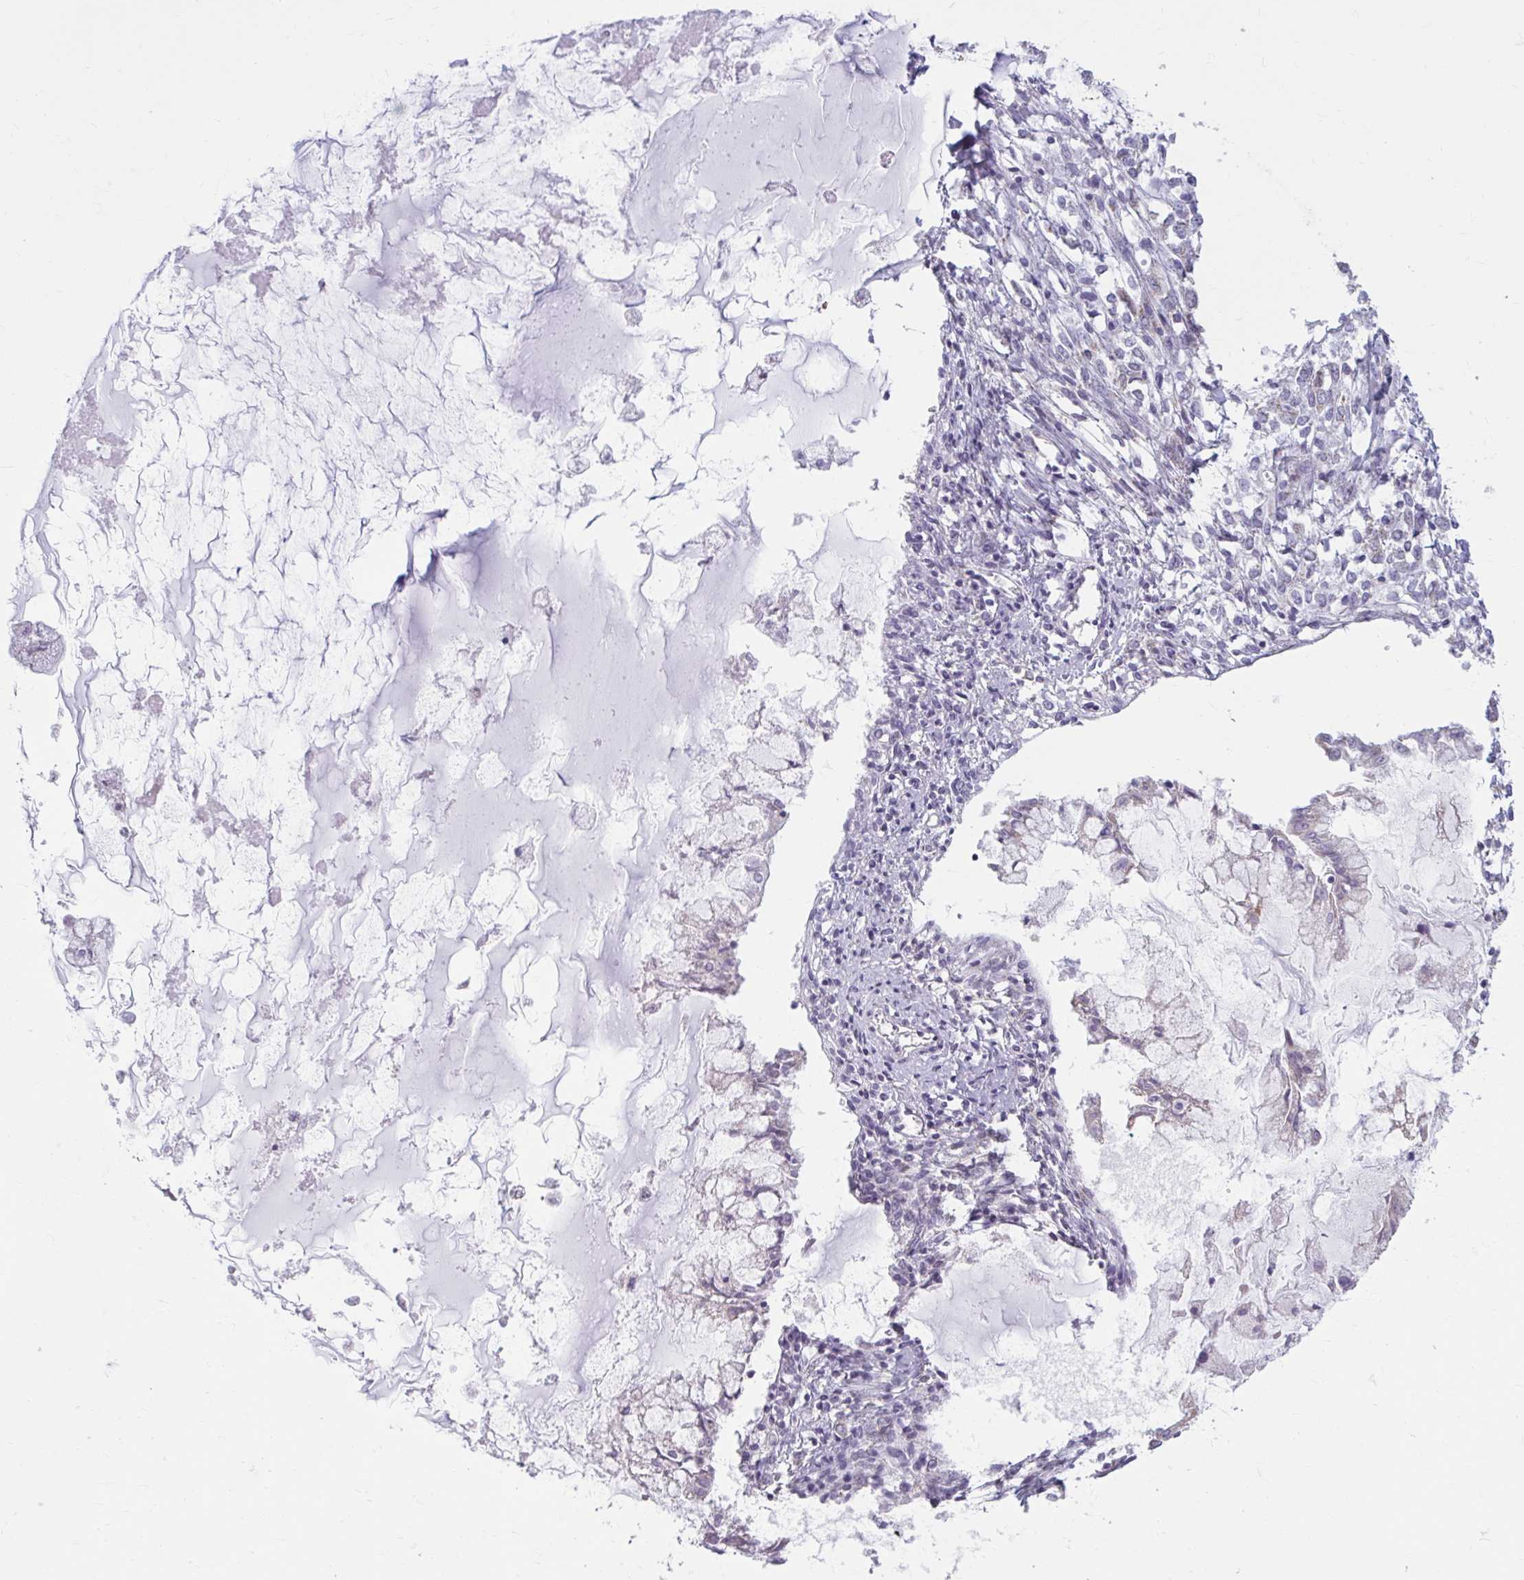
{"staining": {"intensity": "negative", "quantity": "none", "location": "none"}, "tissue": "ovarian cancer", "cell_type": "Tumor cells", "image_type": "cancer", "snomed": [{"axis": "morphology", "description": "Cystadenocarcinoma, mucinous, NOS"}, {"axis": "topography", "description": "Ovary"}], "caption": "An image of mucinous cystadenocarcinoma (ovarian) stained for a protein demonstrates no brown staining in tumor cells.", "gene": "MSMO1", "patient": {"sex": "female", "age": 34}}